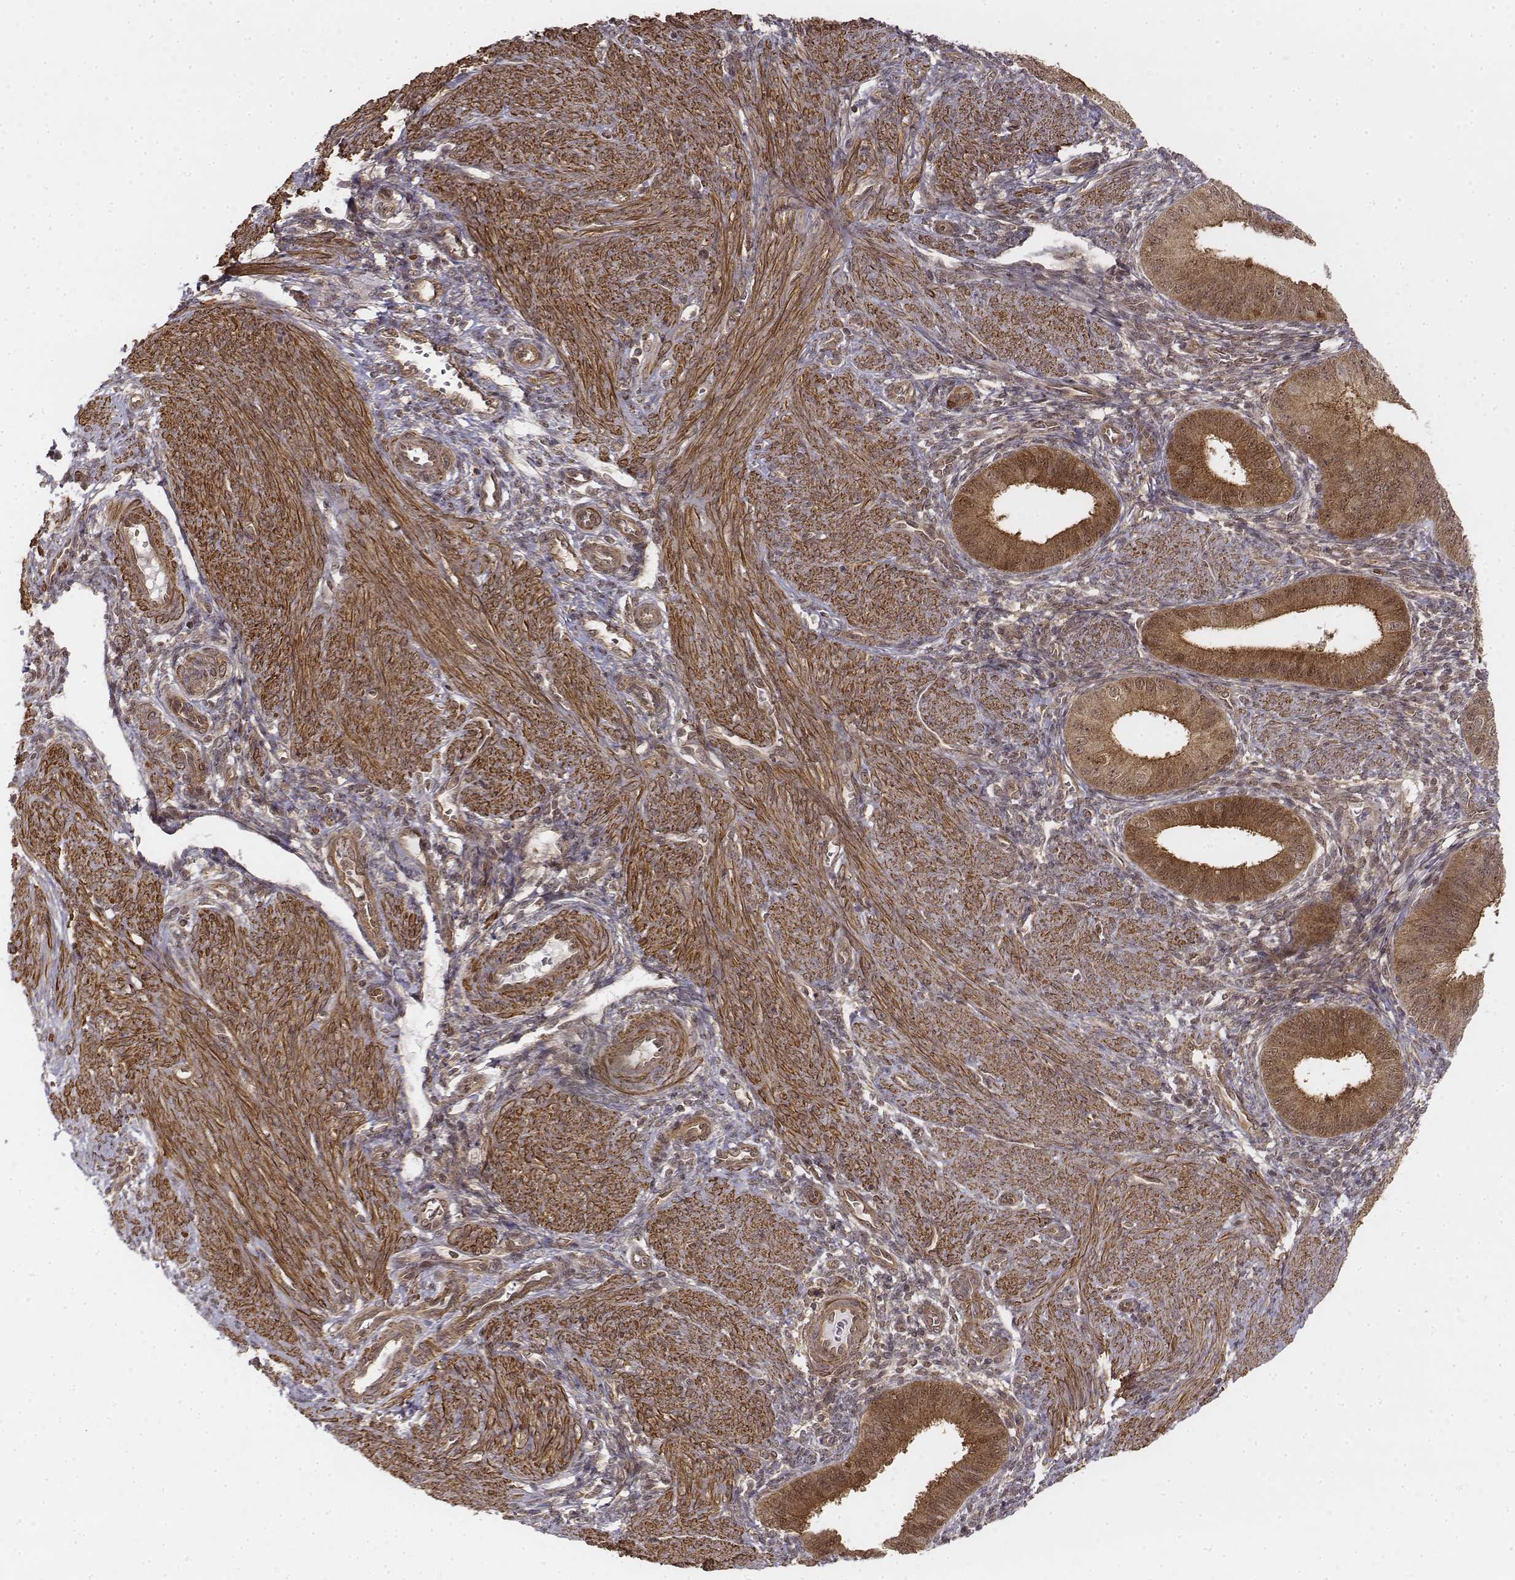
{"staining": {"intensity": "moderate", "quantity": ">75%", "location": "cytoplasmic/membranous,nuclear"}, "tissue": "endometrium", "cell_type": "Cells in endometrial stroma", "image_type": "normal", "snomed": [{"axis": "morphology", "description": "Normal tissue, NOS"}, {"axis": "topography", "description": "Endometrium"}], "caption": "Immunohistochemistry (IHC) staining of unremarkable endometrium, which displays medium levels of moderate cytoplasmic/membranous,nuclear positivity in about >75% of cells in endometrial stroma indicating moderate cytoplasmic/membranous,nuclear protein staining. The staining was performed using DAB (brown) for protein detection and nuclei were counterstained in hematoxylin (blue).", "gene": "ZFYVE19", "patient": {"sex": "female", "age": 39}}